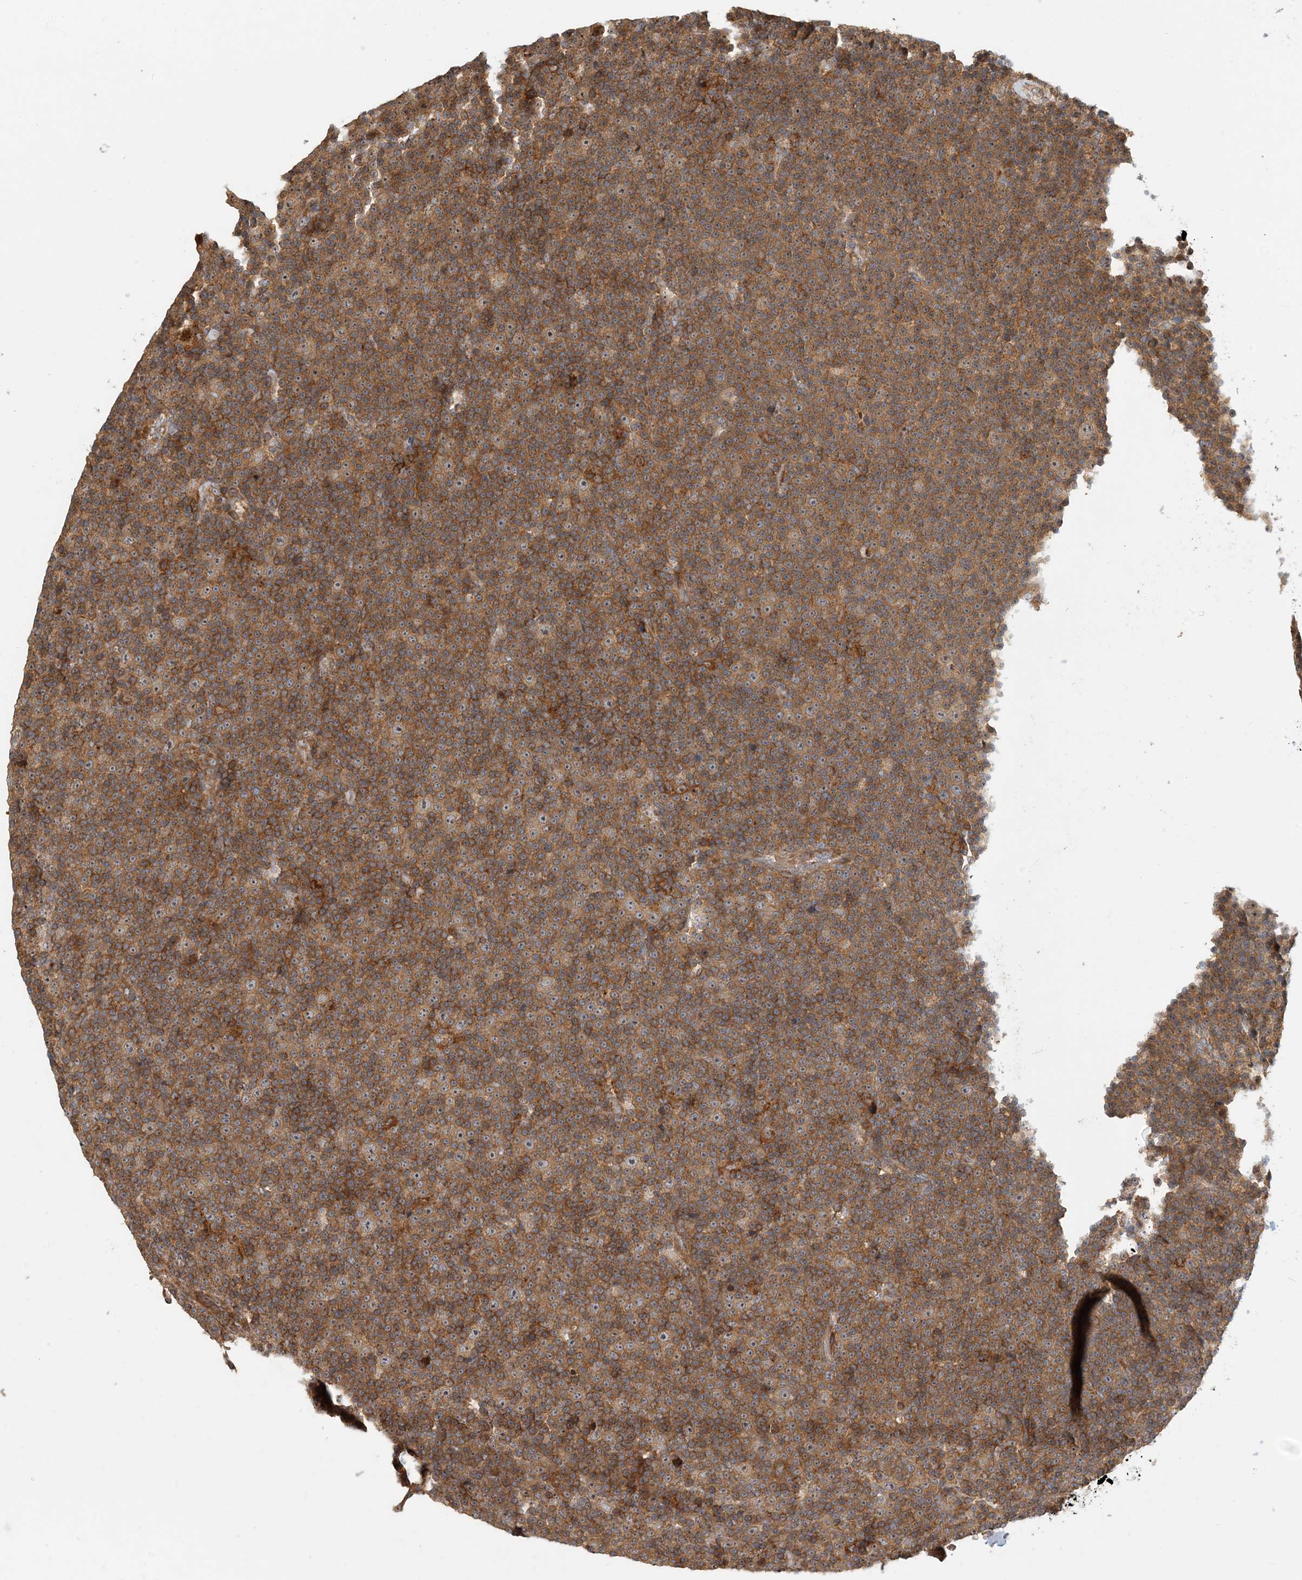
{"staining": {"intensity": "moderate", "quantity": ">75%", "location": "cytoplasmic/membranous"}, "tissue": "lymphoma", "cell_type": "Tumor cells", "image_type": "cancer", "snomed": [{"axis": "morphology", "description": "Malignant lymphoma, non-Hodgkin's type, Low grade"}, {"axis": "topography", "description": "Lymph node"}], "caption": "Lymphoma was stained to show a protein in brown. There is medium levels of moderate cytoplasmic/membranous staining in approximately >75% of tumor cells.", "gene": "COLEC11", "patient": {"sex": "female", "age": 67}}